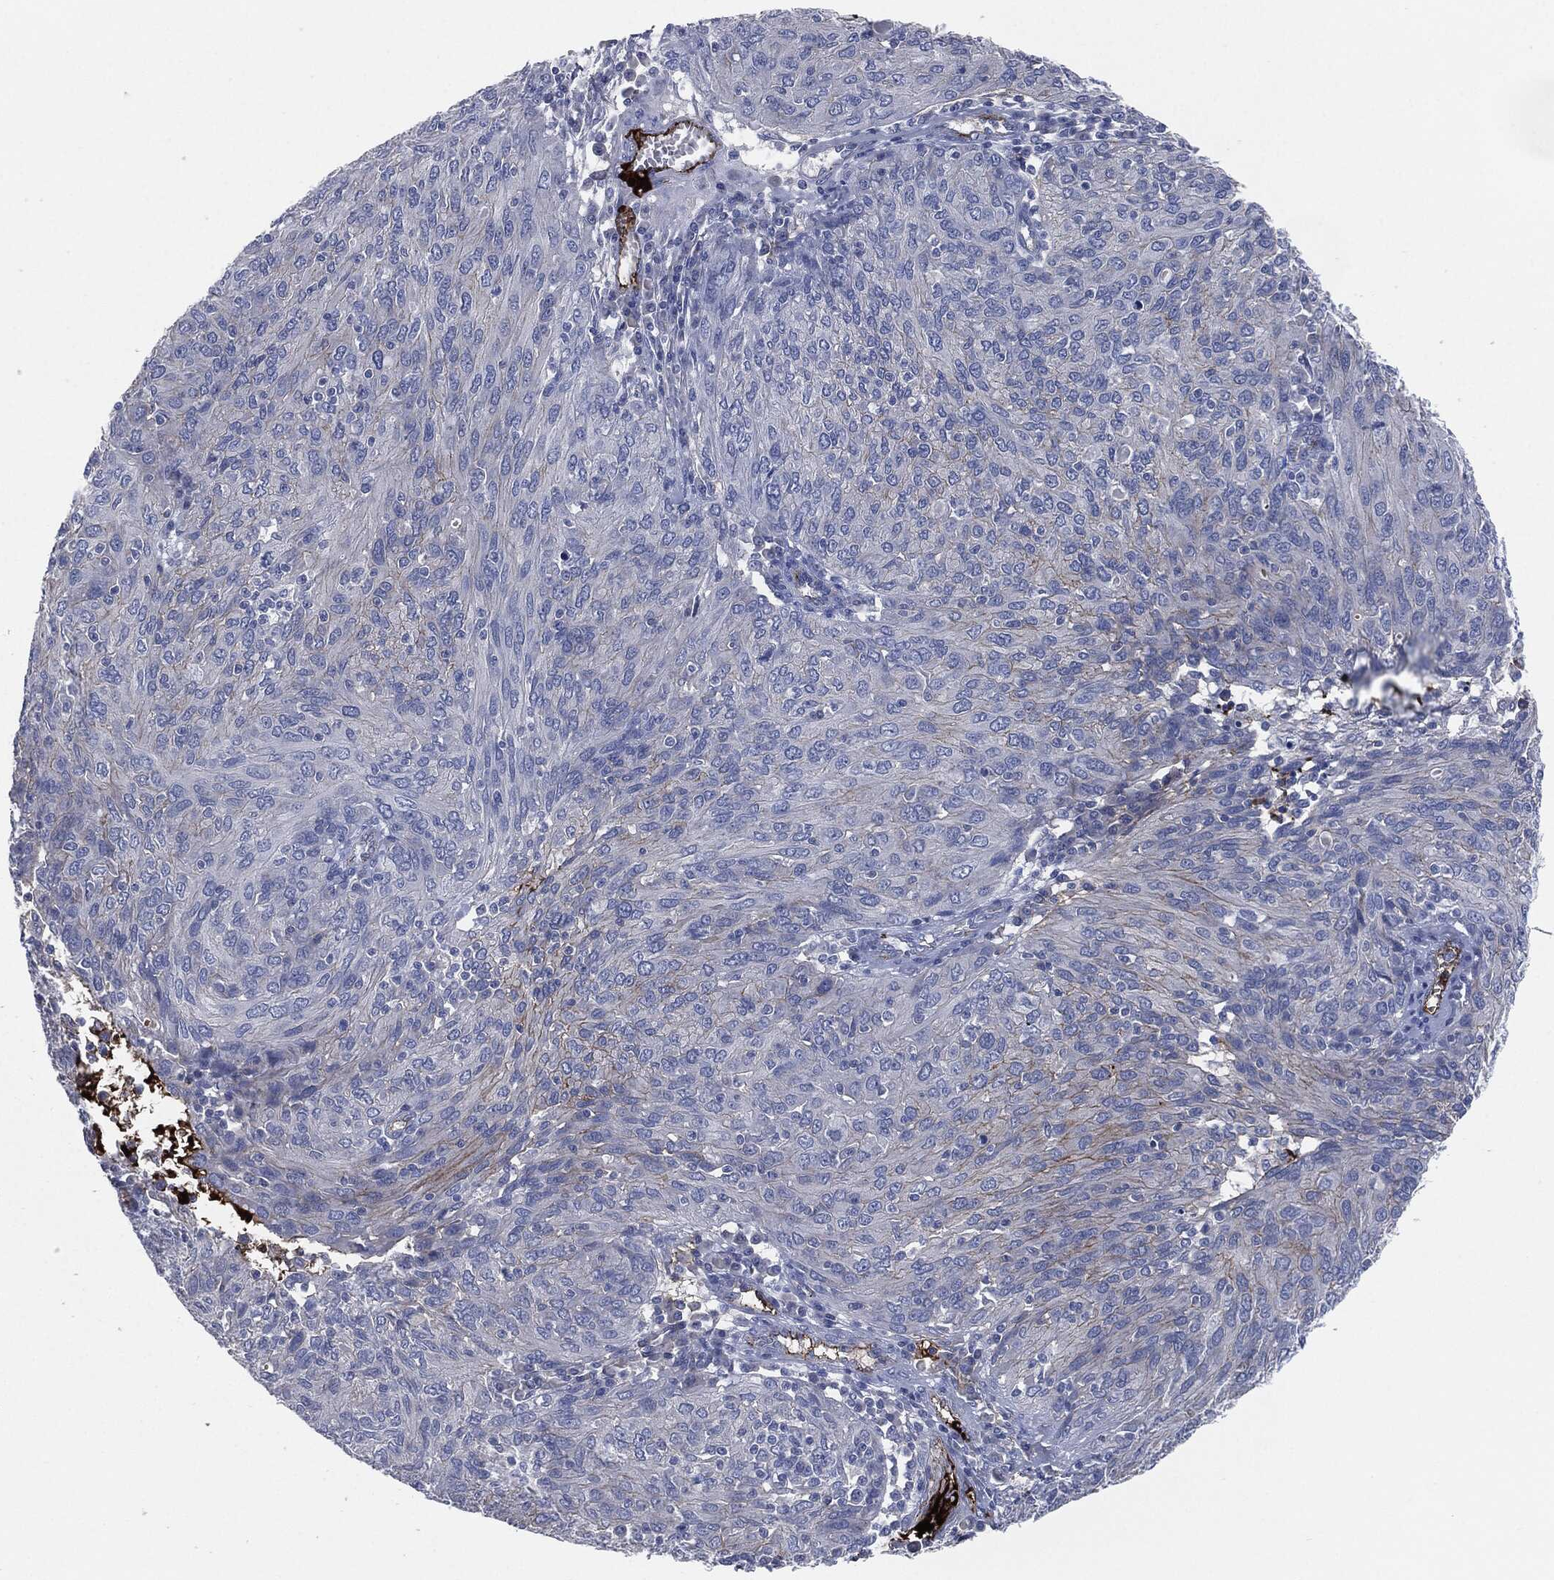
{"staining": {"intensity": "negative", "quantity": "none", "location": "none"}, "tissue": "ovarian cancer", "cell_type": "Tumor cells", "image_type": "cancer", "snomed": [{"axis": "morphology", "description": "Carcinoma, endometroid"}, {"axis": "topography", "description": "Ovary"}], "caption": "A photomicrograph of human ovarian cancer is negative for staining in tumor cells.", "gene": "APOB", "patient": {"sex": "female", "age": 50}}